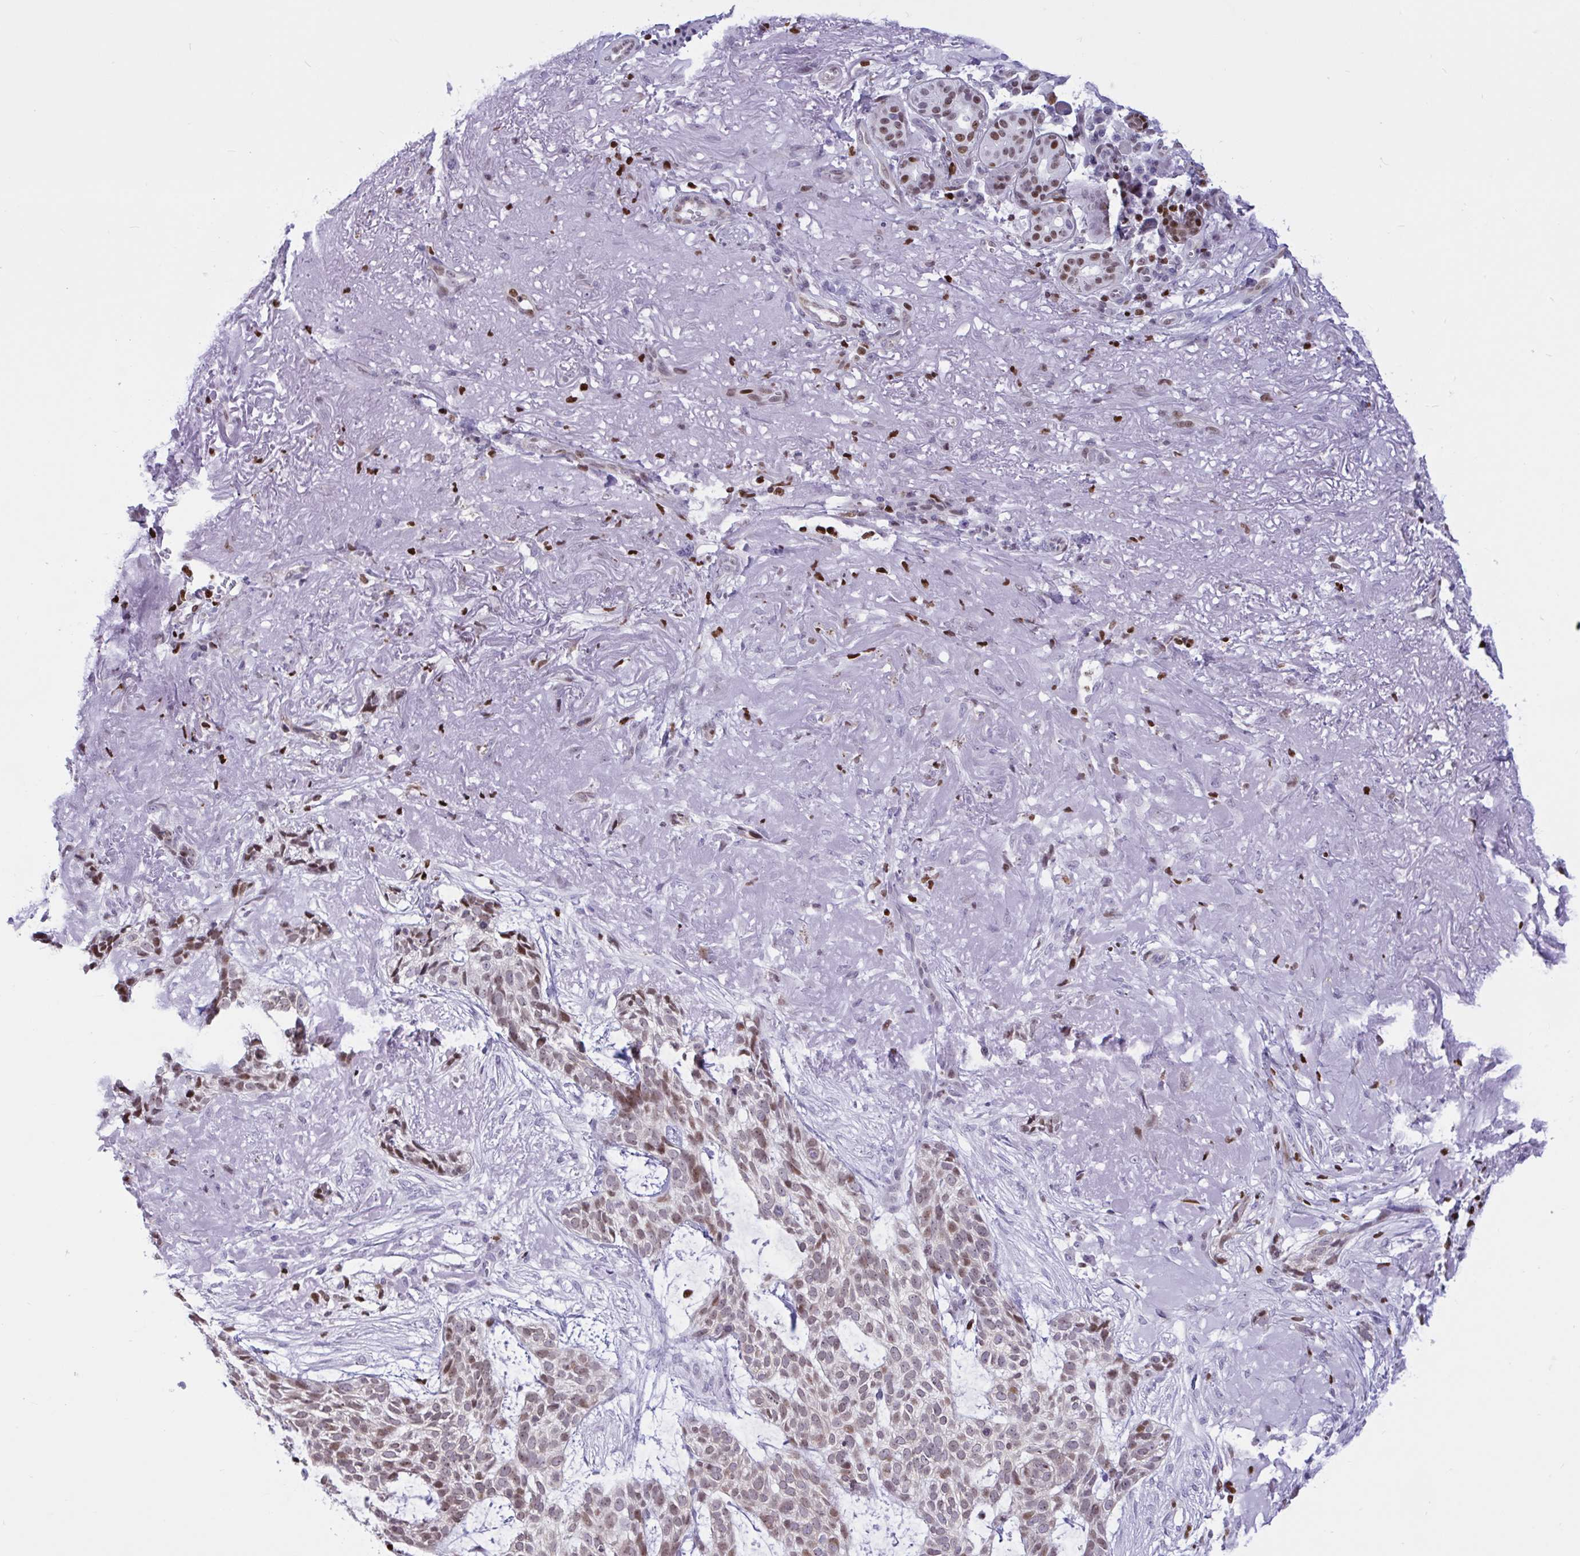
{"staining": {"intensity": "weak", "quantity": ">75%", "location": "nuclear"}, "tissue": "skin cancer", "cell_type": "Tumor cells", "image_type": "cancer", "snomed": [{"axis": "morphology", "description": "Basal cell carcinoma"}, {"axis": "topography", "description": "Skin"}, {"axis": "topography", "description": "Skin of face"}], "caption": "The image shows a brown stain indicating the presence of a protein in the nuclear of tumor cells in basal cell carcinoma (skin).", "gene": "HMGB2", "patient": {"sex": "female", "age": 80}}